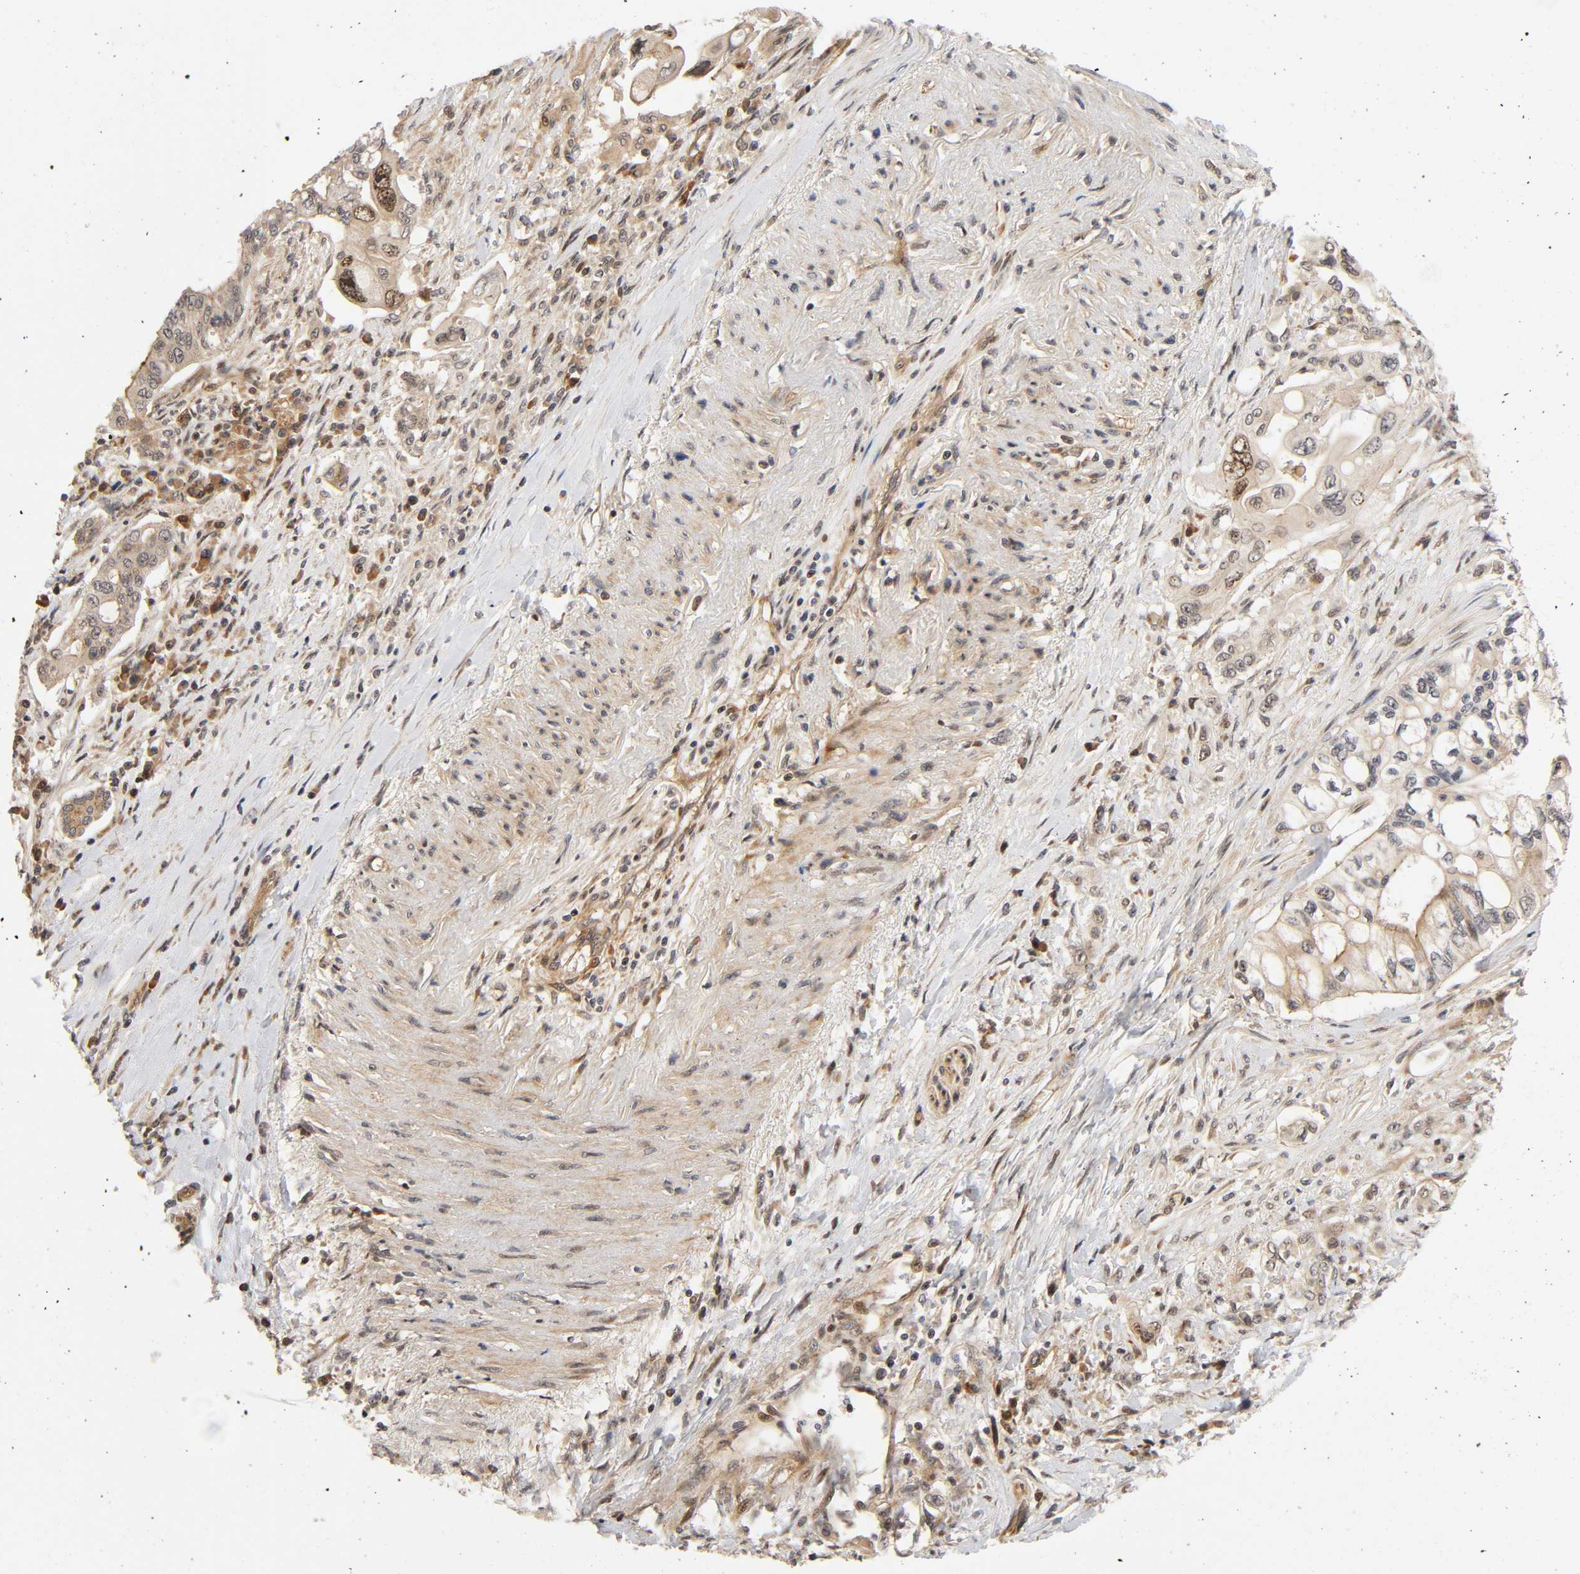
{"staining": {"intensity": "weak", "quantity": ">75%", "location": "cytoplasmic/membranous,nuclear"}, "tissue": "pancreatic cancer", "cell_type": "Tumor cells", "image_type": "cancer", "snomed": [{"axis": "morphology", "description": "Normal tissue, NOS"}, {"axis": "topography", "description": "Pancreas"}], "caption": "A histopathology image showing weak cytoplasmic/membranous and nuclear positivity in about >75% of tumor cells in pancreatic cancer, as visualized by brown immunohistochemical staining.", "gene": "IQCJ-SCHIP1", "patient": {"sex": "male", "age": 42}}